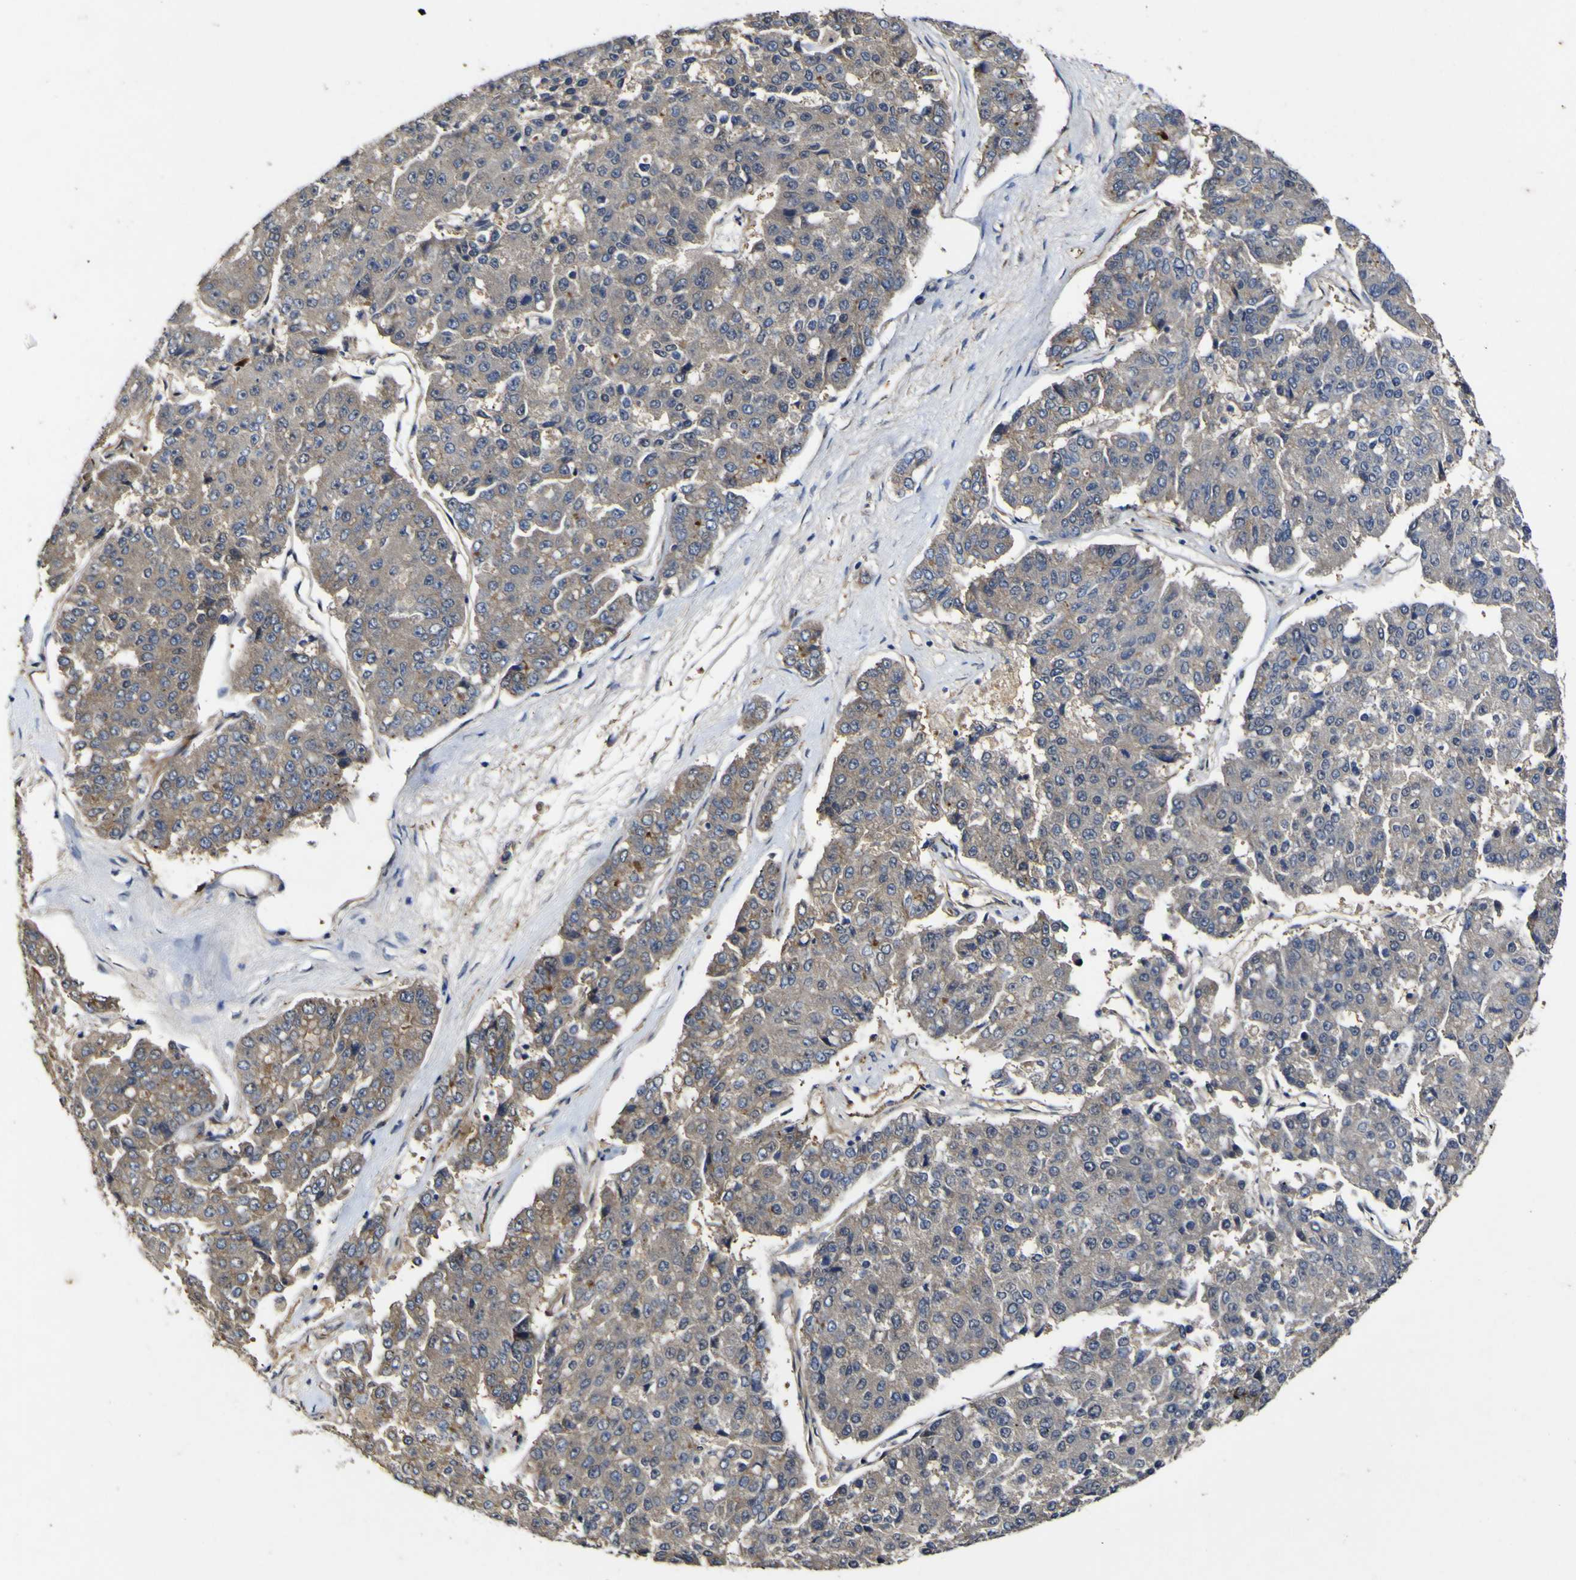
{"staining": {"intensity": "negative", "quantity": "none", "location": "none"}, "tissue": "pancreatic cancer", "cell_type": "Tumor cells", "image_type": "cancer", "snomed": [{"axis": "morphology", "description": "Adenocarcinoma, NOS"}, {"axis": "topography", "description": "Pancreas"}], "caption": "Immunohistochemistry (IHC) of human pancreatic adenocarcinoma exhibits no positivity in tumor cells.", "gene": "CCL2", "patient": {"sex": "male", "age": 50}}